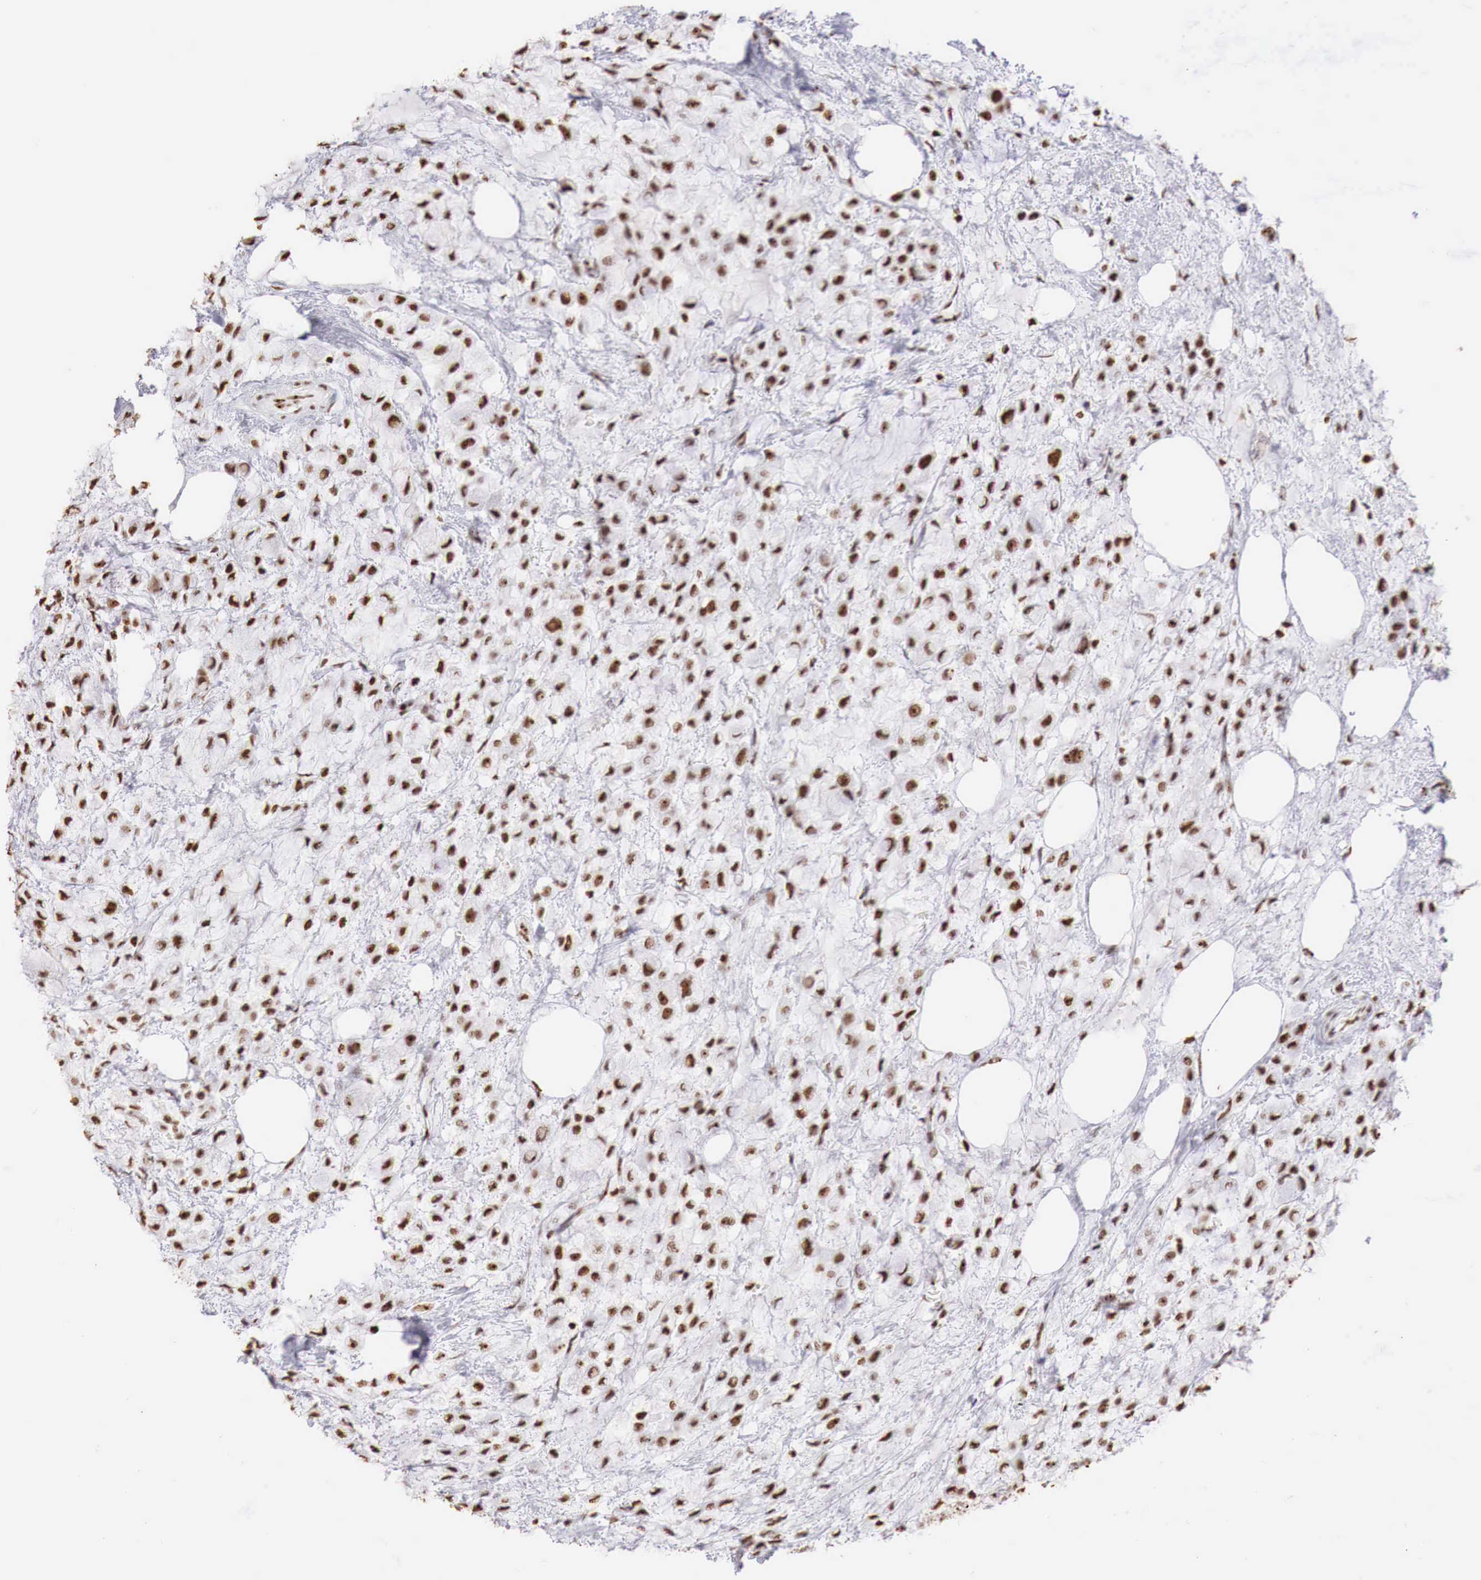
{"staining": {"intensity": "strong", "quantity": ">75%", "location": "nuclear"}, "tissue": "breast cancer", "cell_type": "Tumor cells", "image_type": "cancer", "snomed": [{"axis": "morphology", "description": "Lobular carcinoma"}, {"axis": "topography", "description": "Breast"}], "caption": "Immunohistochemistry (DAB (3,3'-diaminobenzidine)) staining of breast cancer exhibits strong nuclear protein staining in about >75% of tumor cells.", "gene": "DKC1", "patient": {"sex": "female", "age": 85}}